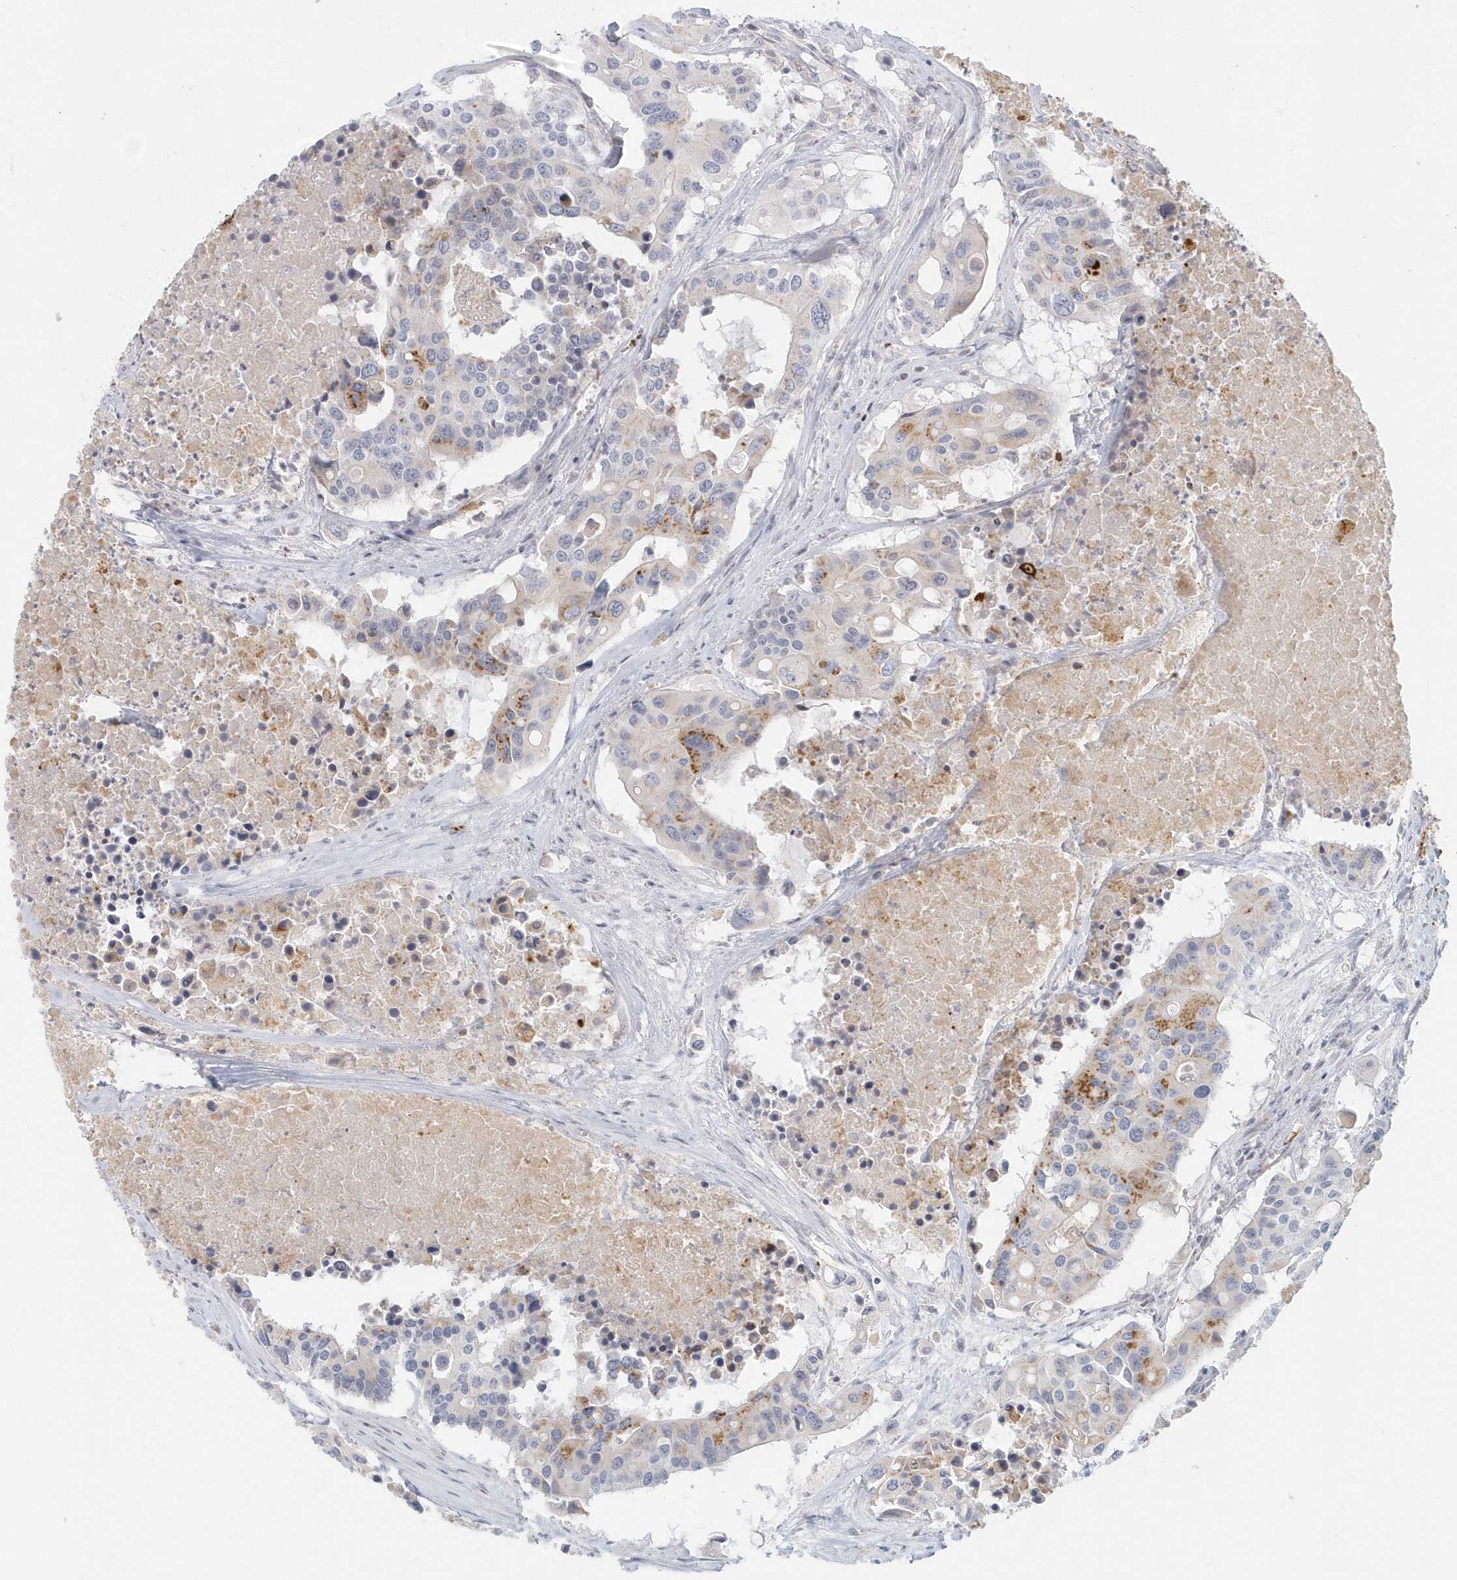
{"staining": {"intensity": "moderate", "quantity": "<25%", "location": "cytoplasmic/membranous"}, "tissue": "colorectal cancer", "cell_type": "Tumor cells", "image_type": "cancer", "snomed": [{"axis": "morphology", "description": "Adenocarcinoma, NOS"}, {"axis": "topography", "description": "Colon"}], "caption": "The histopathology image reveals staining of colorectal adenocarcinoma, revealing moderate cytoplasmic/membranous protein expression (brown color) within tumor cells.", "gene": "NAPB", "patient": {"sex": "male", "age": 77}}